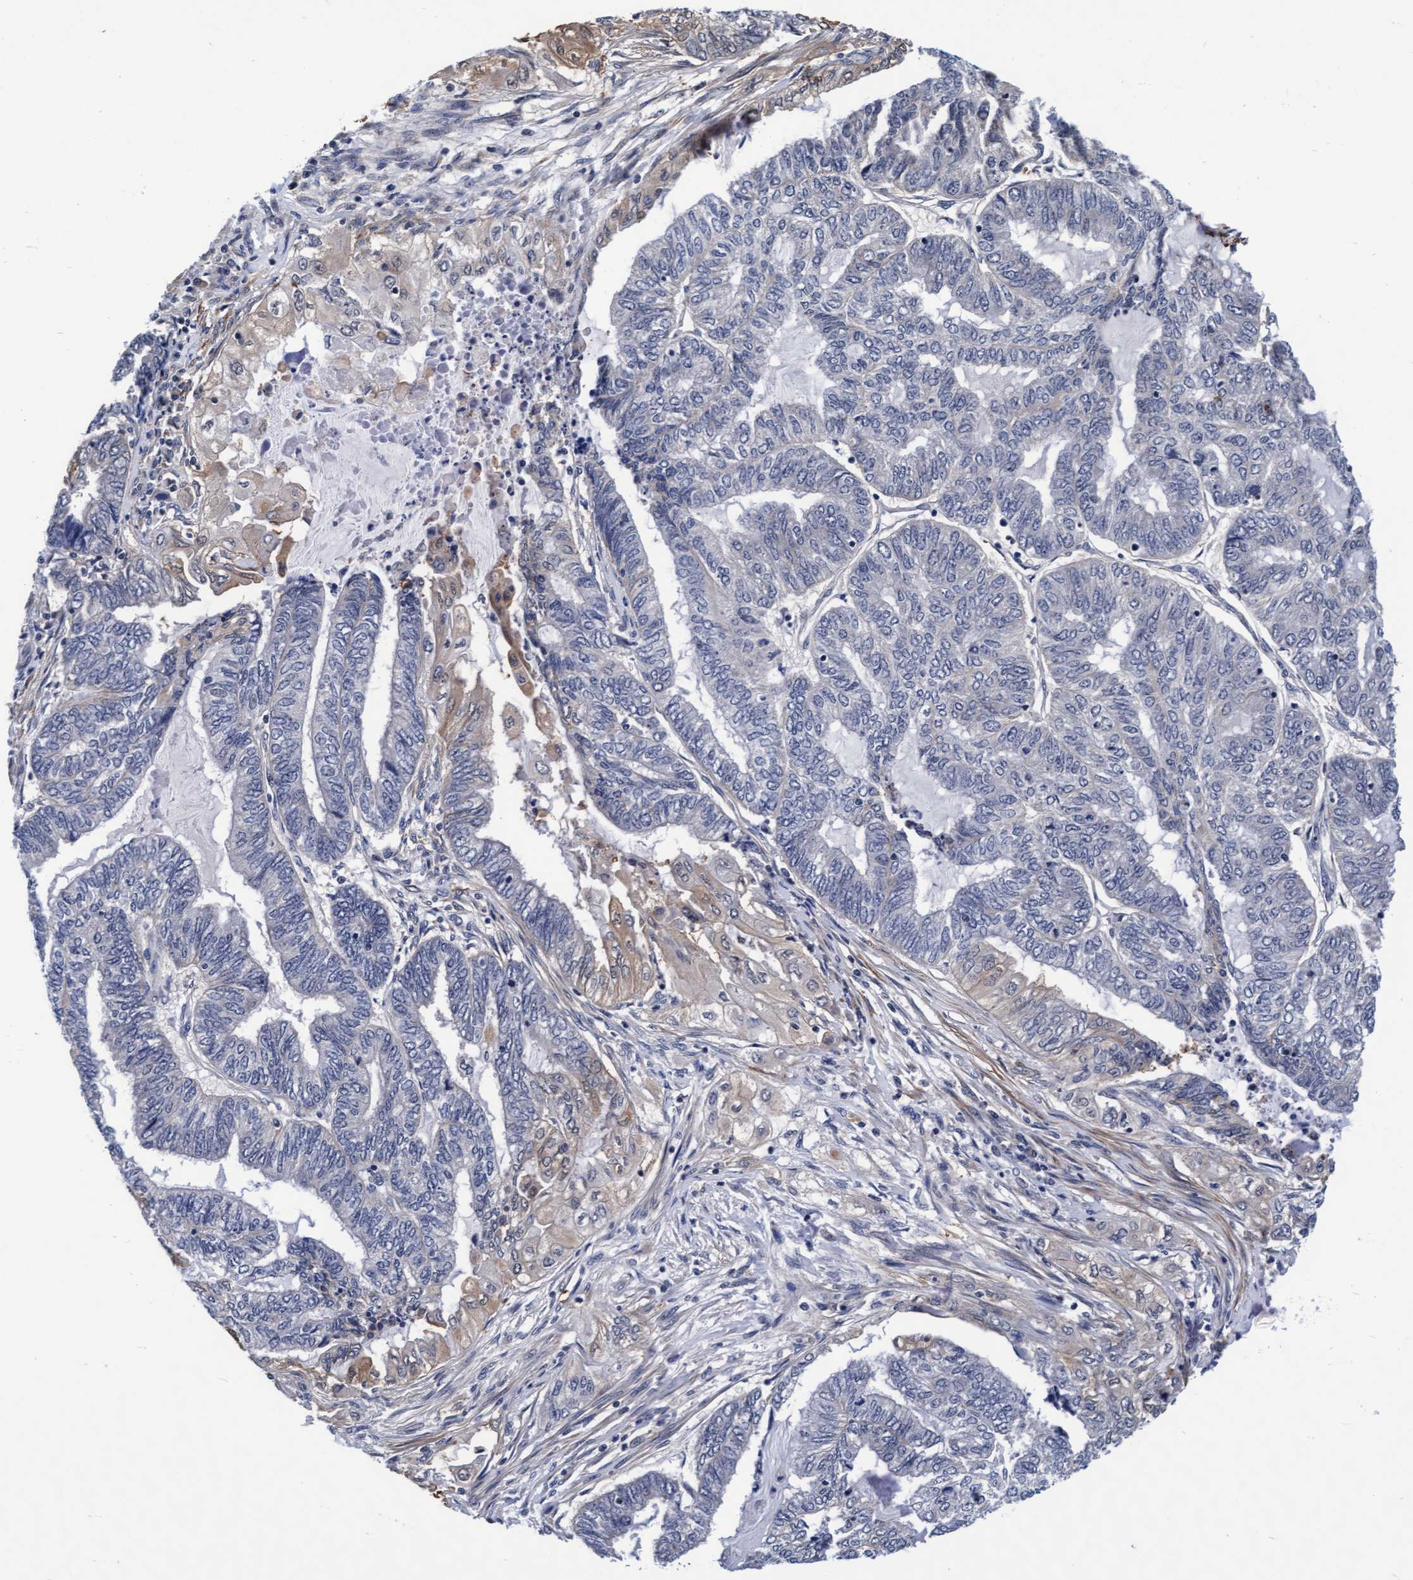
{"staining": {"intensity": "negative", "quantity": "none", "location": "none"}, "tissue": "endometrial cancer", "cell_type": "Tumor cells", "image_type": "cancer", "snomed": [{"axis": "morphology", "description": "Adenocarcinoma, NOS"}, {"axis": "topography", "description": "Uterus"}, {"axis": "topography", "description": "Endometrium"}], "caption": "This is a micrograph of immunohistochemistry (IHC) staining of adenocarcinoma (endometrial), which shows no positivity in tumor cells.", "gene": "EFCAB13", "patient": {"sex": "female", "age": 70}}